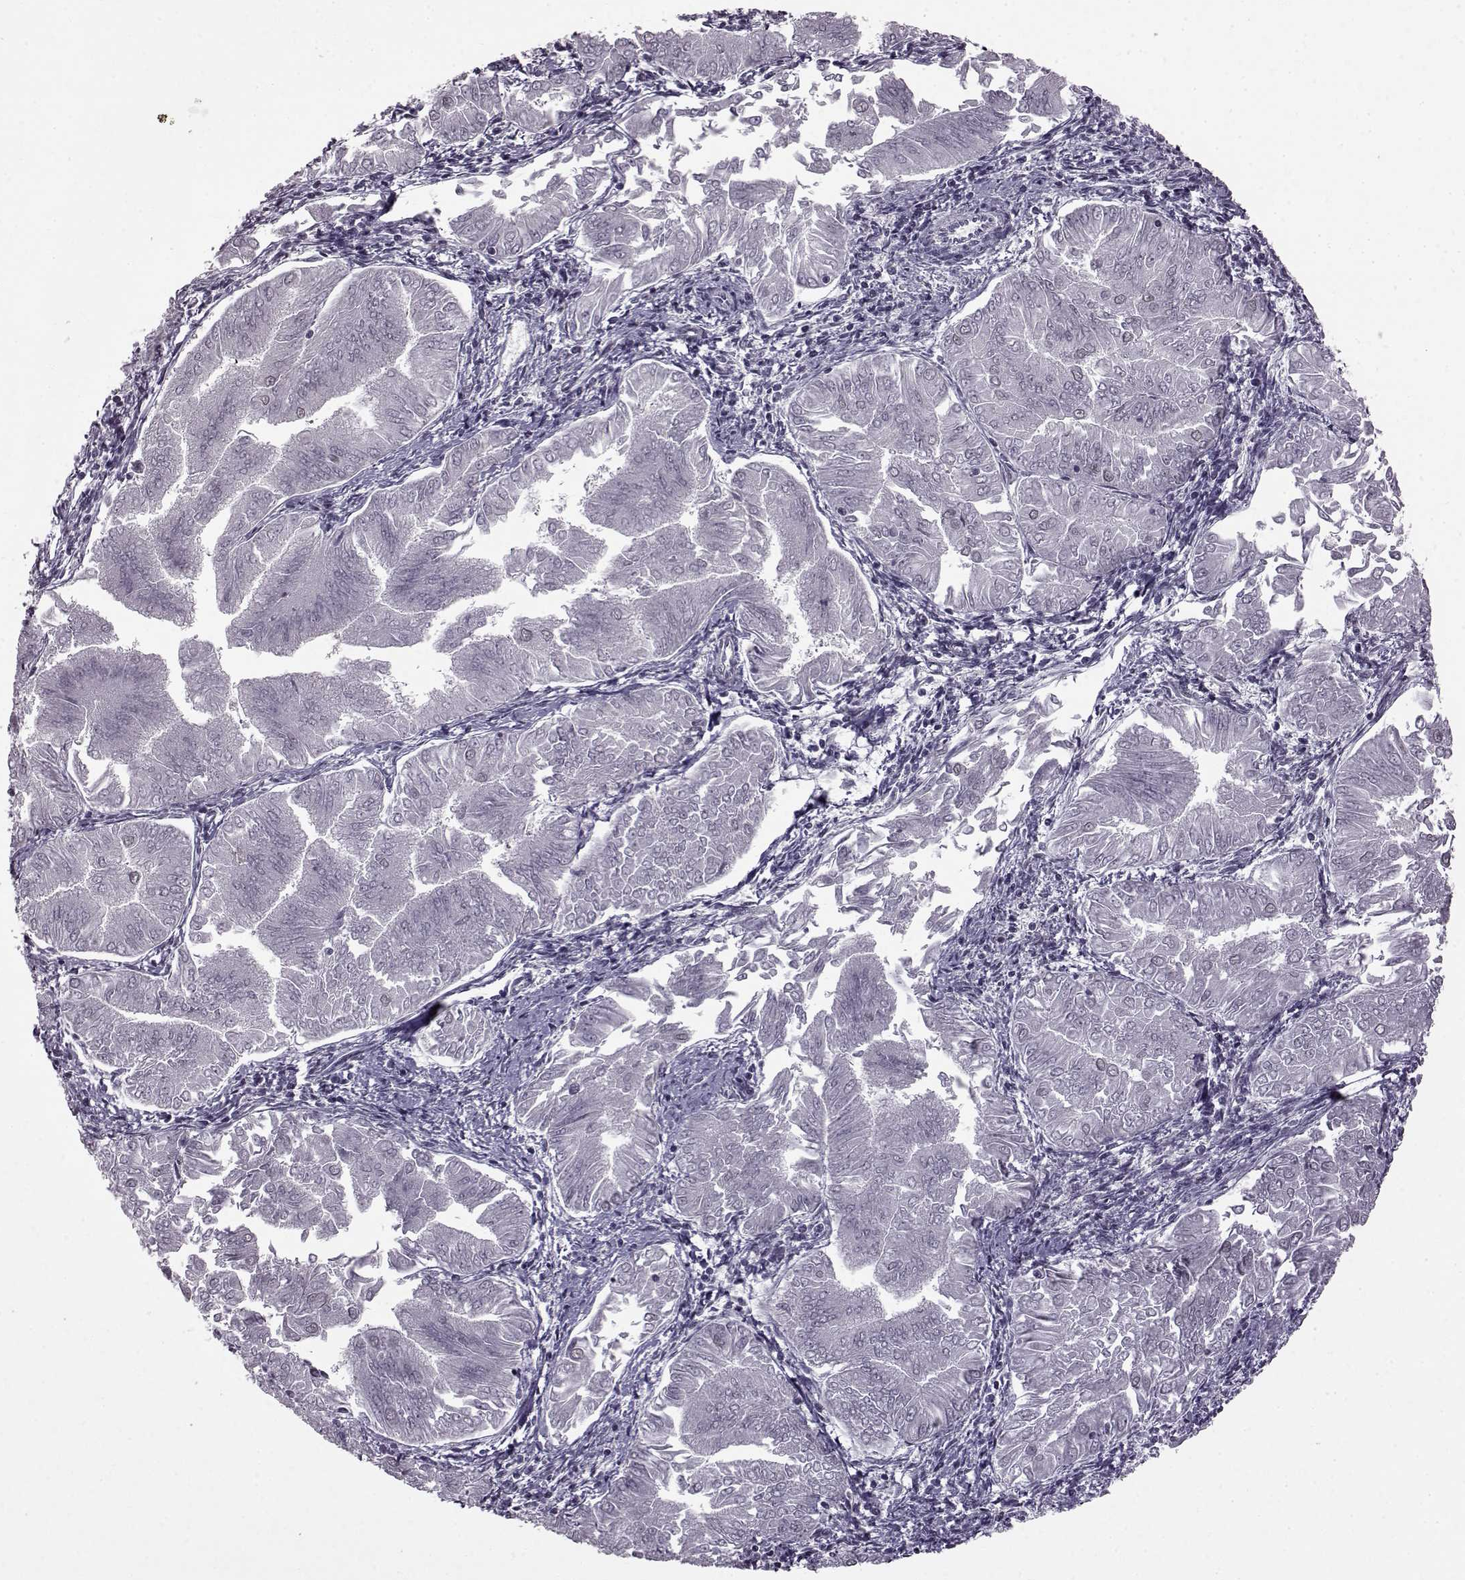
{"staining": {"intensity": "negative", "quantity": "none", "location": "none"}, "tissue": "endometrial cancer", "cell_type": "Tumor cells", "image_type": "cancer", "snomed": [{"axis": "morphology", "description": "Adenocarcinoma, NOS"}, {"axis": "topography", "description": "Endometrium"}], "caption": "Tumor cells are negative for brown protein staining in adenocarcinoma (endometrial).", "gene": "SLC28A2", "patient": {"sex": "female", "age": 53}}